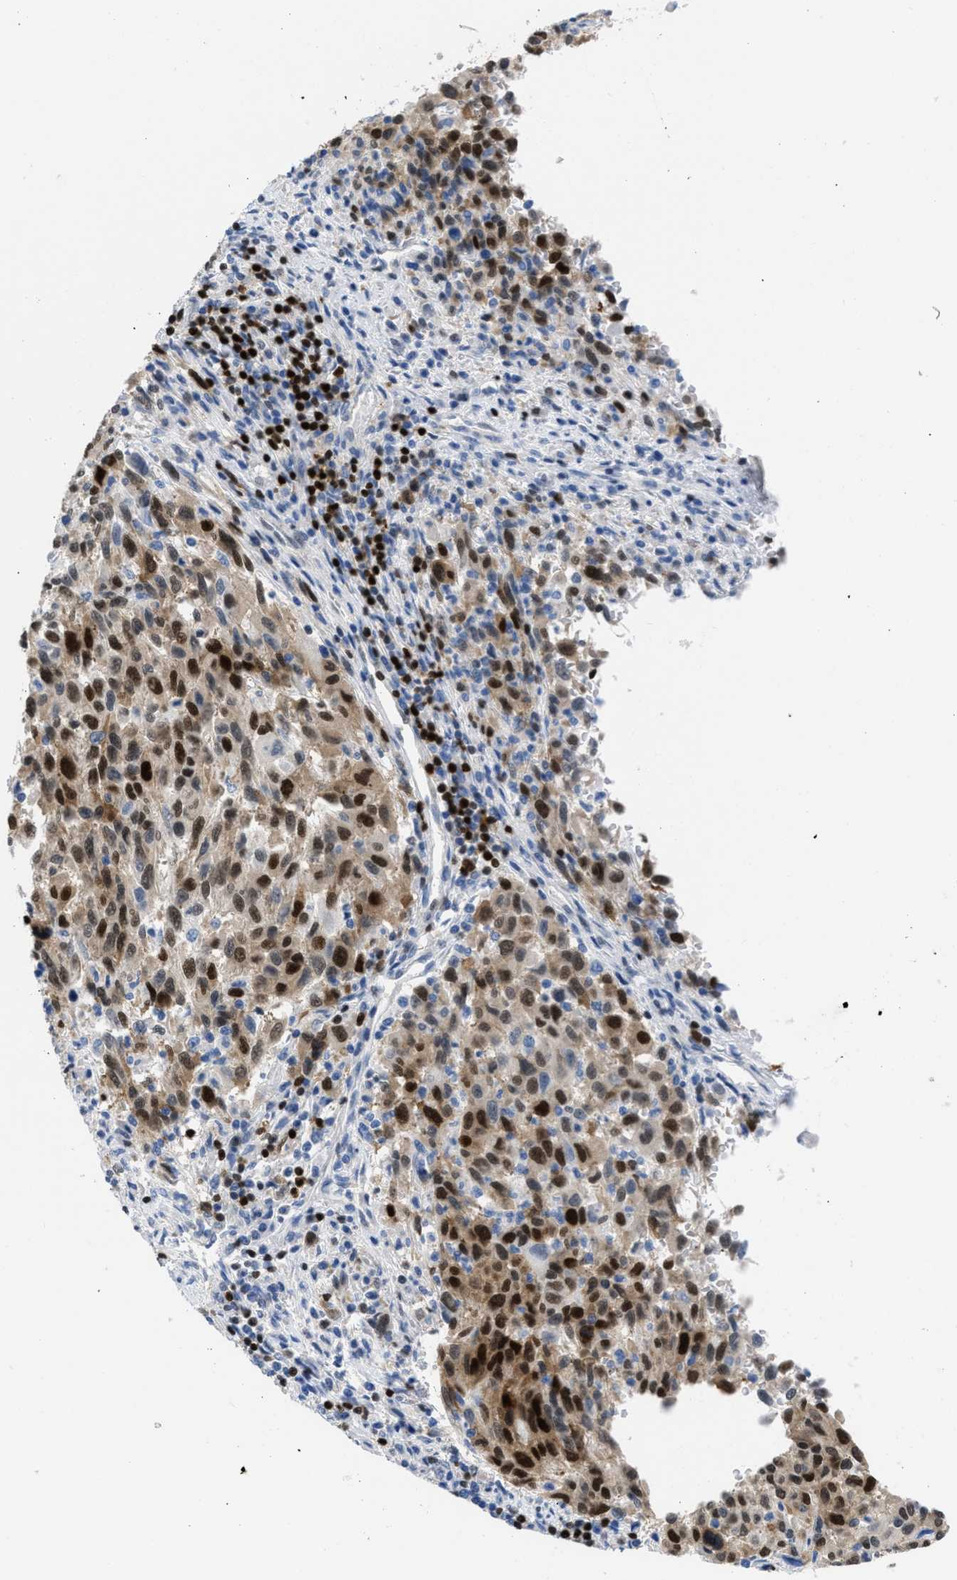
{"staining": {"intensity": "moderate", "quantity": ">75%", "location": "nuclear"}, "tissue": "melanoma", "cell_type": "Tumor cells", "image_type": "cancer", "snomed": [{"axis": "morphology", "description": "Malignant melanoma, Metastatic site"}, {"axis": "topography", "description": "Lymph node"}], "caption": "Protein analysis of malignant melanoma (metastatic site) tissue demonstrates moderate nuclear expression in approximately >75% of tumor cells.", "gene": "LEF1", "patient": {"sex": "male", "age": 61}}